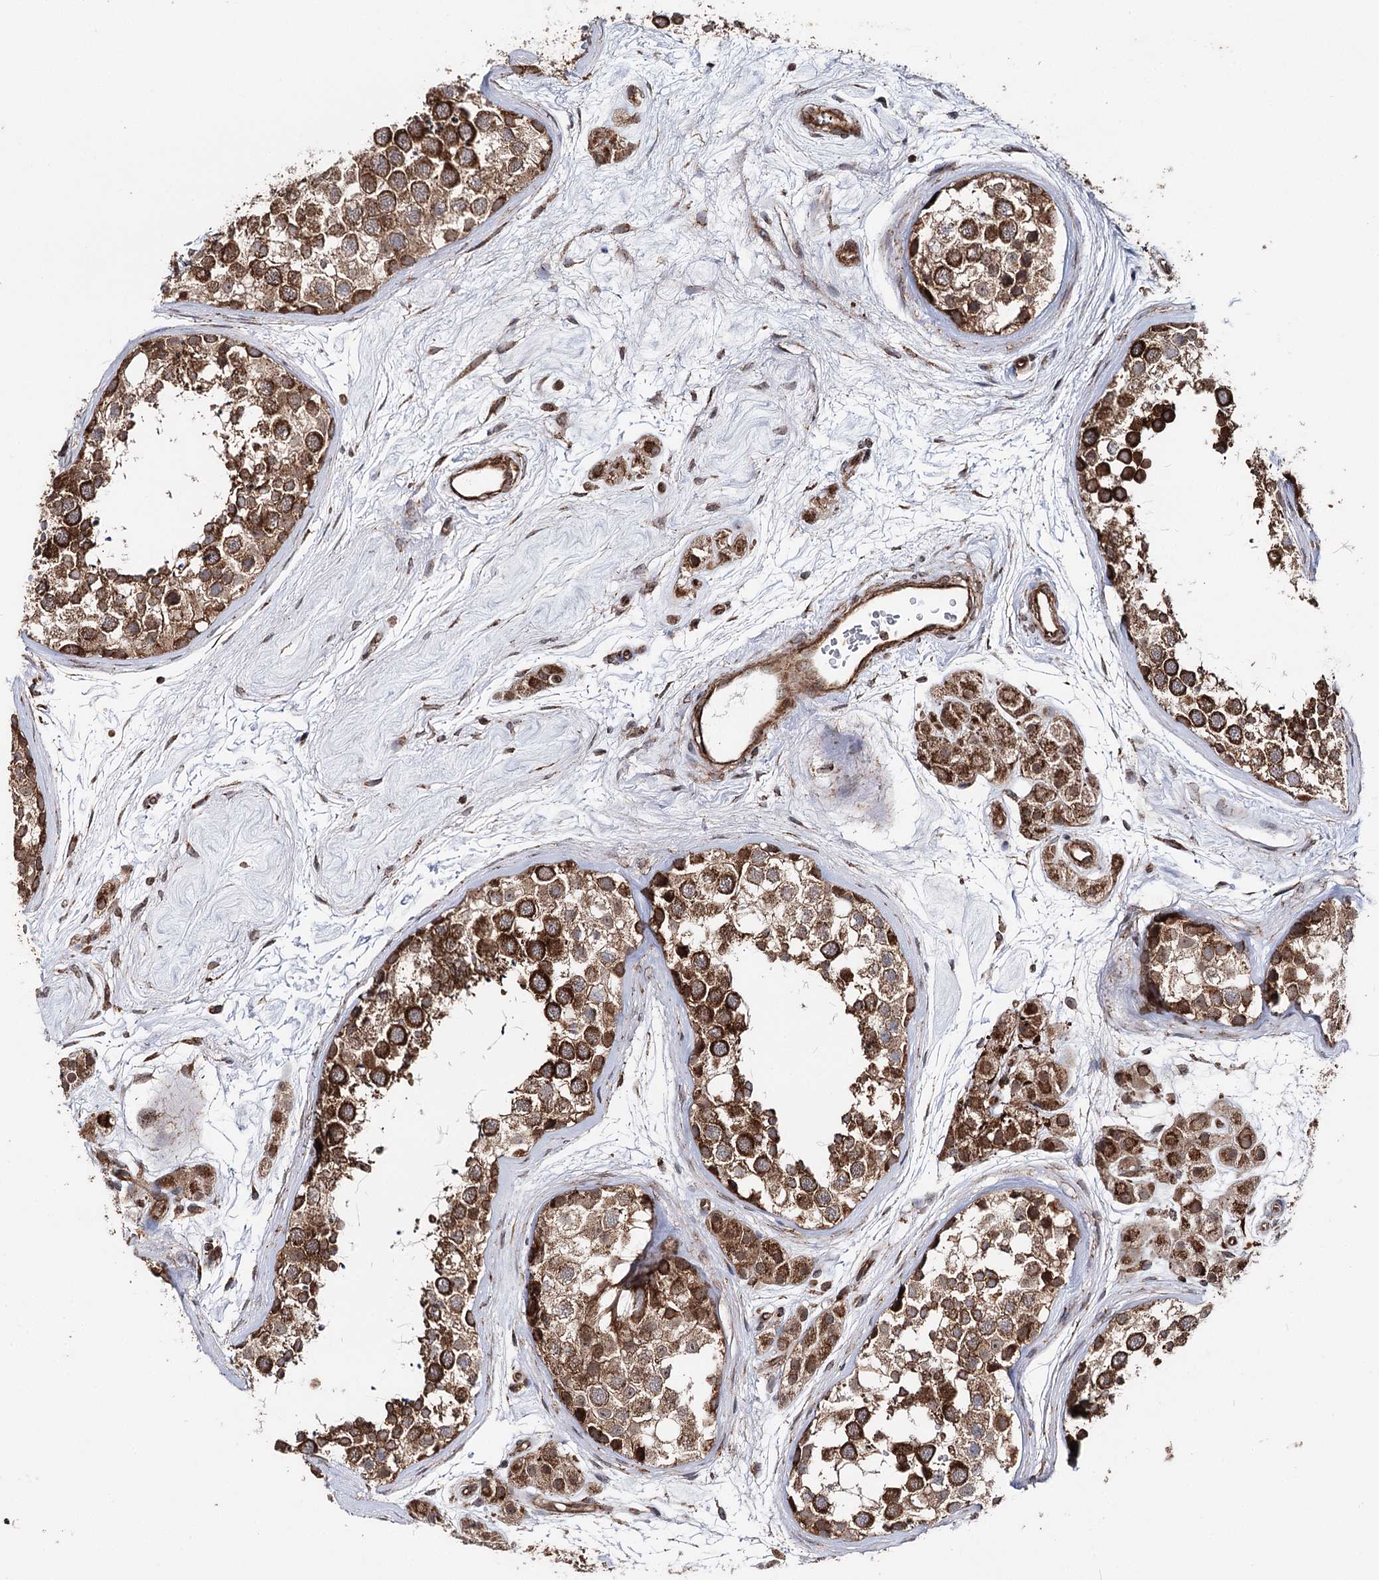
{"staining": {"intensity": "strong", "quantity": ">75%", "location": "cytoplasmic/membranous"}, "tissue": "testis", "cell_type": "Cells in seminiferous ducts", "image_type": "normal", "snomed": [{"axis": "morphology", "description": "Normal tissue, NOS"}, {"axis": "topography", "description": "Testis"}], "caption": "Testis was stained to show a protein in brown. There is high levels of strong cytoplasmic/membranous positivity in approximately >75% of cells in seminiferous ducts. Nuclei are stained in blue.", "gene": "FGFR1OP2", "patient": {"sex": "male", "age": 56}}